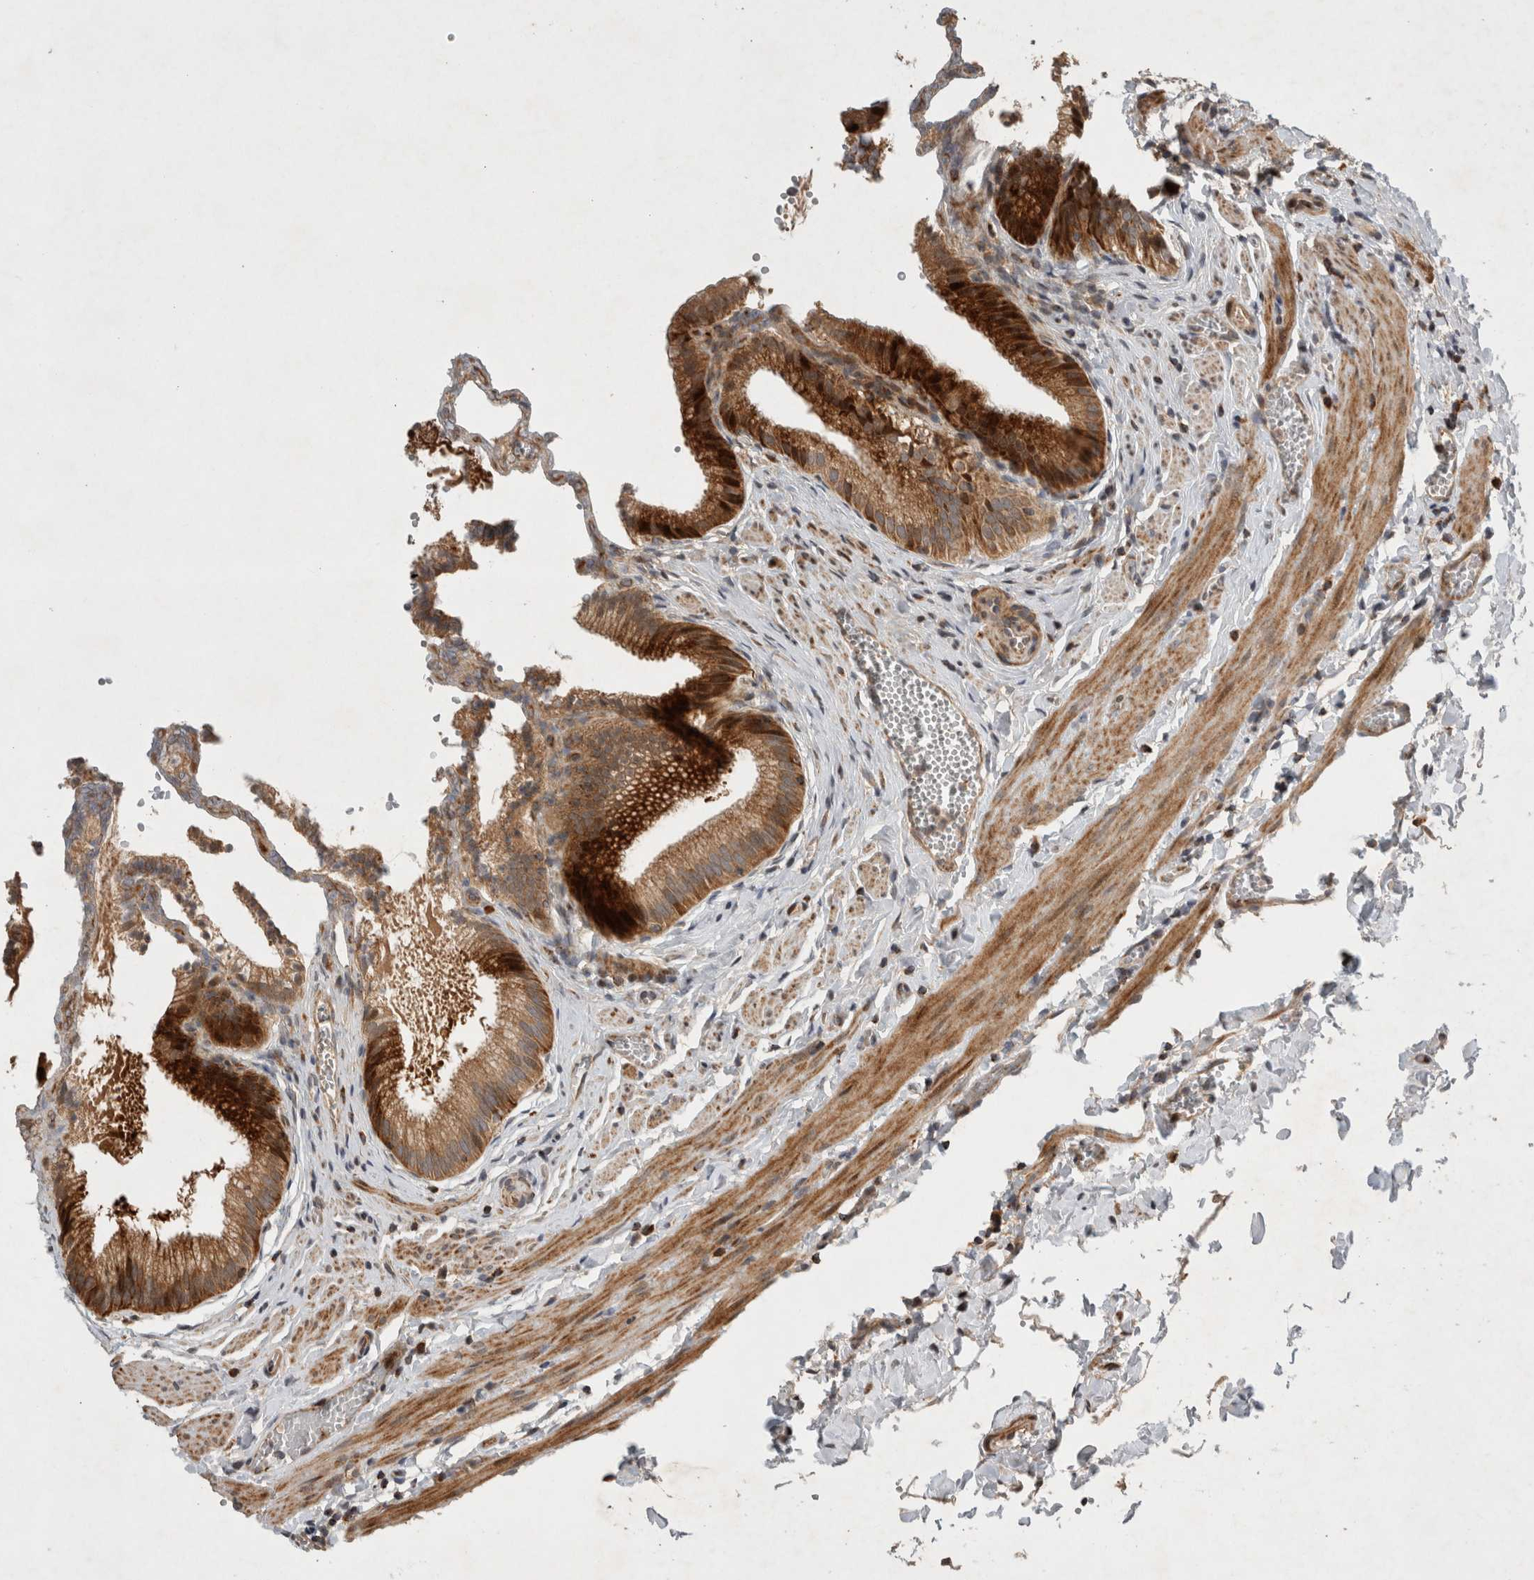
{"staining": {"intensity": "strong", "quantity": ">75%", "location": "cytoplasmic/membranous"}, "tissue": "gallbladder", "cell_type": "Glandular cells", "image_type": "normal", "snomed": [{"axis": "morphology", "description": "Normal tissue, NOS"}, {"axis": "topography", "description": "Gallbladder"}], "caption": "Immunohistochemistry (IHC) micrograph of normal gallbladder: gallbladder stained using immunohistochemistry (IHC) exhibits high levels of strong protein expression localized specifically in the cytoplasmic/membranous of glandular cells, appearing as a cytoplasmic/membranous brown color.", "gene": "SERAC1", "patient": {"sex": "male", "age": 38}}